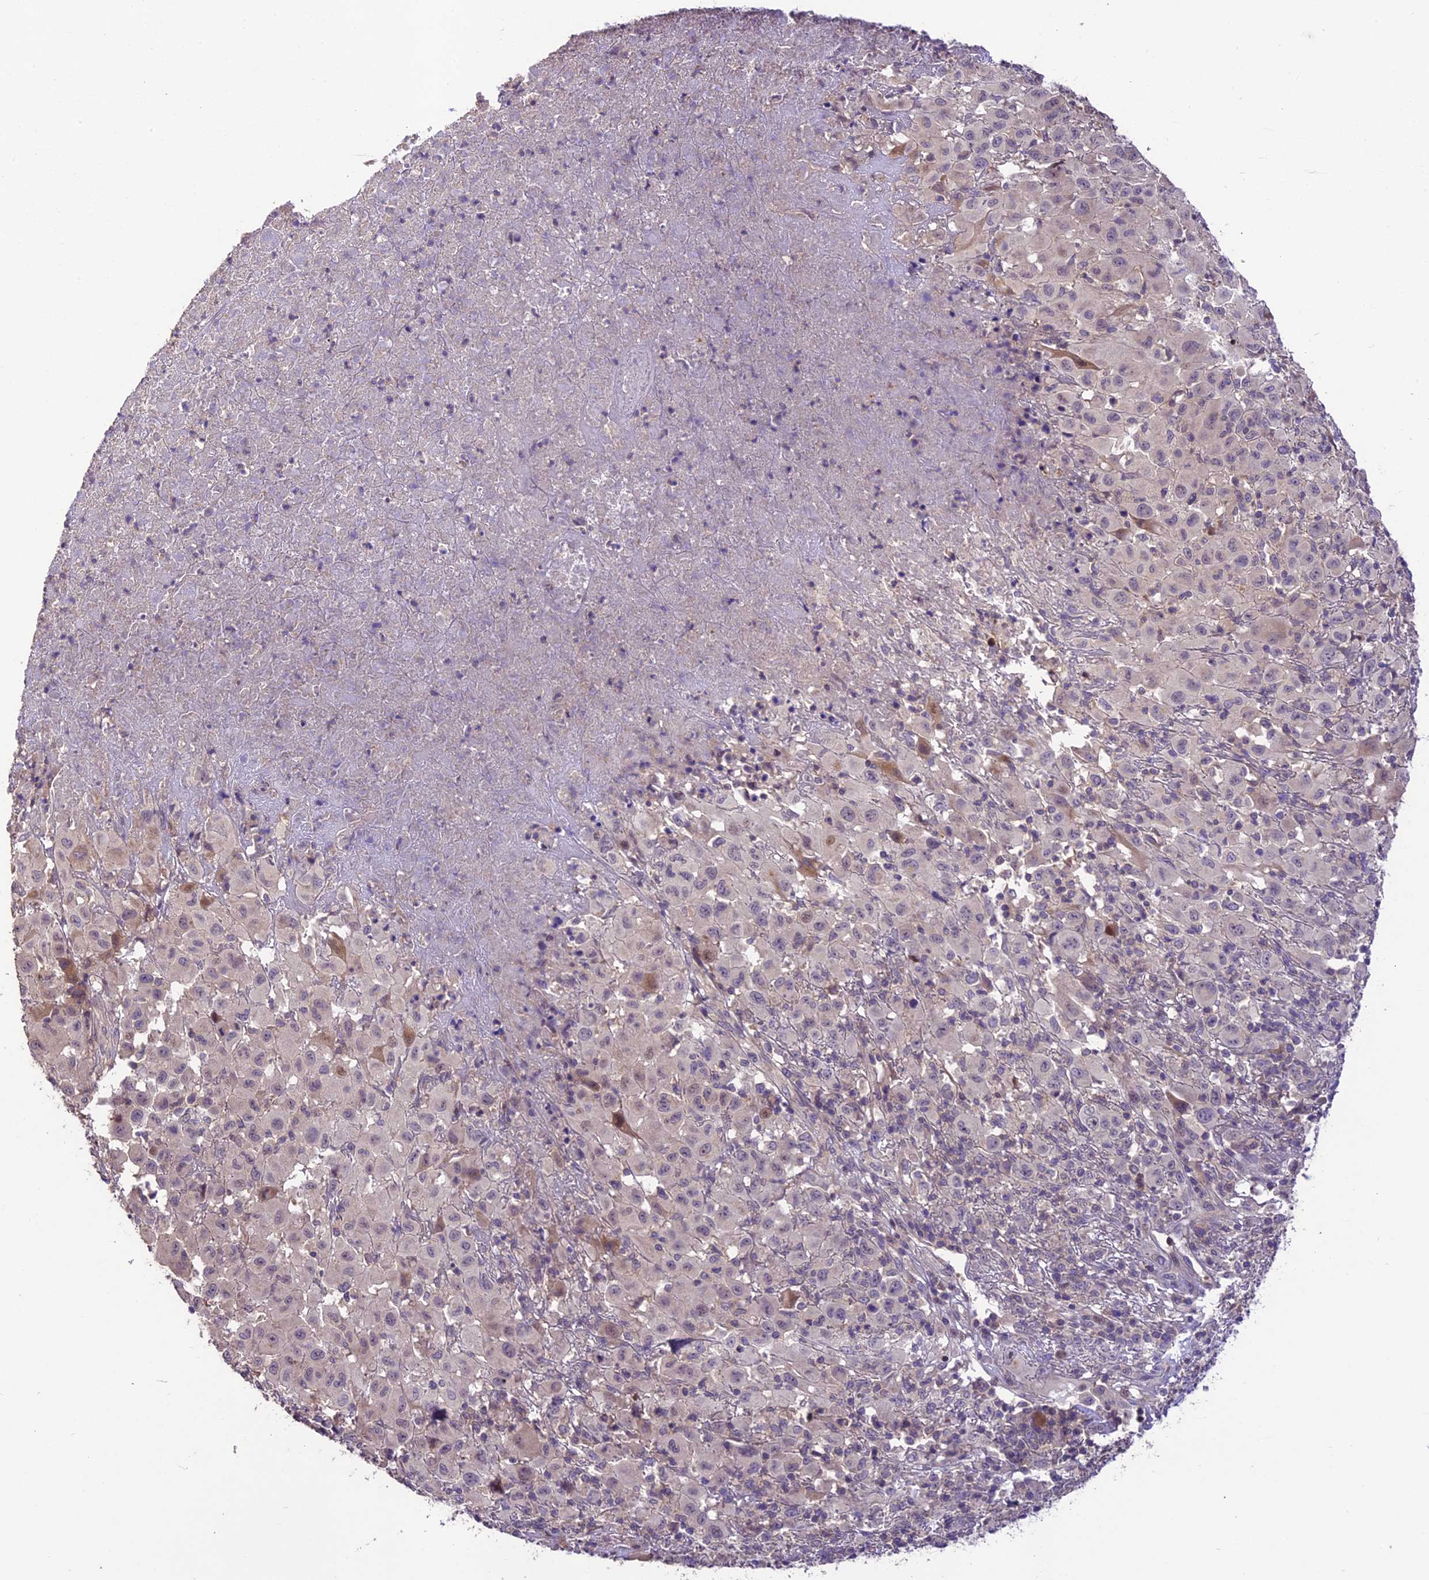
{"staining": {"intensity": "negative", "quantity": "none", "location": "none"}, "tissue": "melanoma", "cell_type": "Tumor cells", "image_type": "cancer", "snomed": [{"axis": "morphology", "description": "Malignant melanoma, NOS"}, {"axis": "topography", "description": "Skin"}], "caption": "Histopathology image shows no protein staining in tumor cells of malignant melanoma tissue.", "gene": "DGKH", "patient": {"sex": "male", "age": 73}}